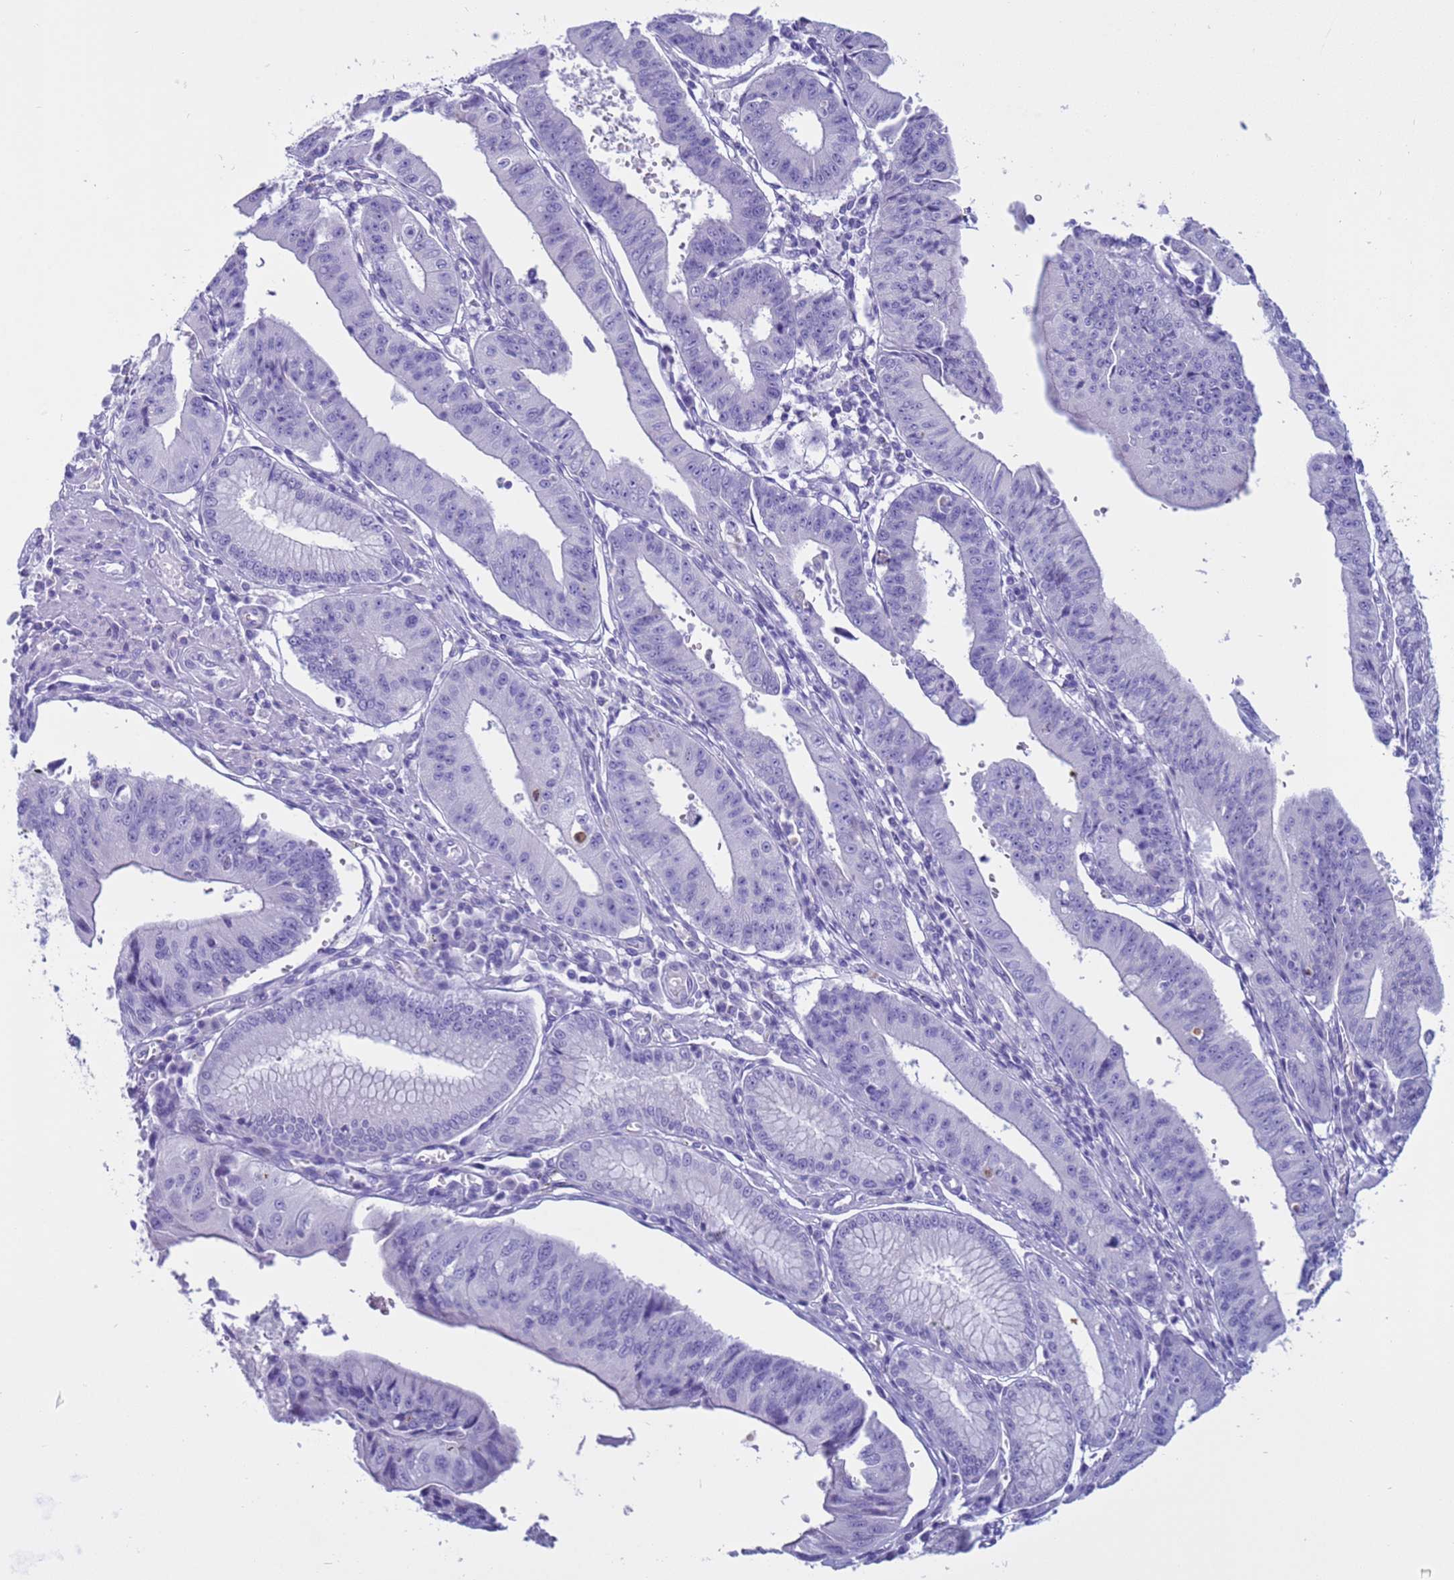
{"staining": {"intensity": "negative", "quantity": "none", "location": "none"}, "tissue": "stomach cancer", "cell_type": "Tumor cells", "image_type": "cancer", "snomed": [{"axis": "morphology", "description": "Adenocarcinoma, NOS"}, {"axis": "topography", "description": "Stomach"}], "caption": "There is no significant staining in tumor cells of stomach cancer (adenocarcinoma).", "gene": "CST4", "patient": {"sex": "male", "age": 59}}